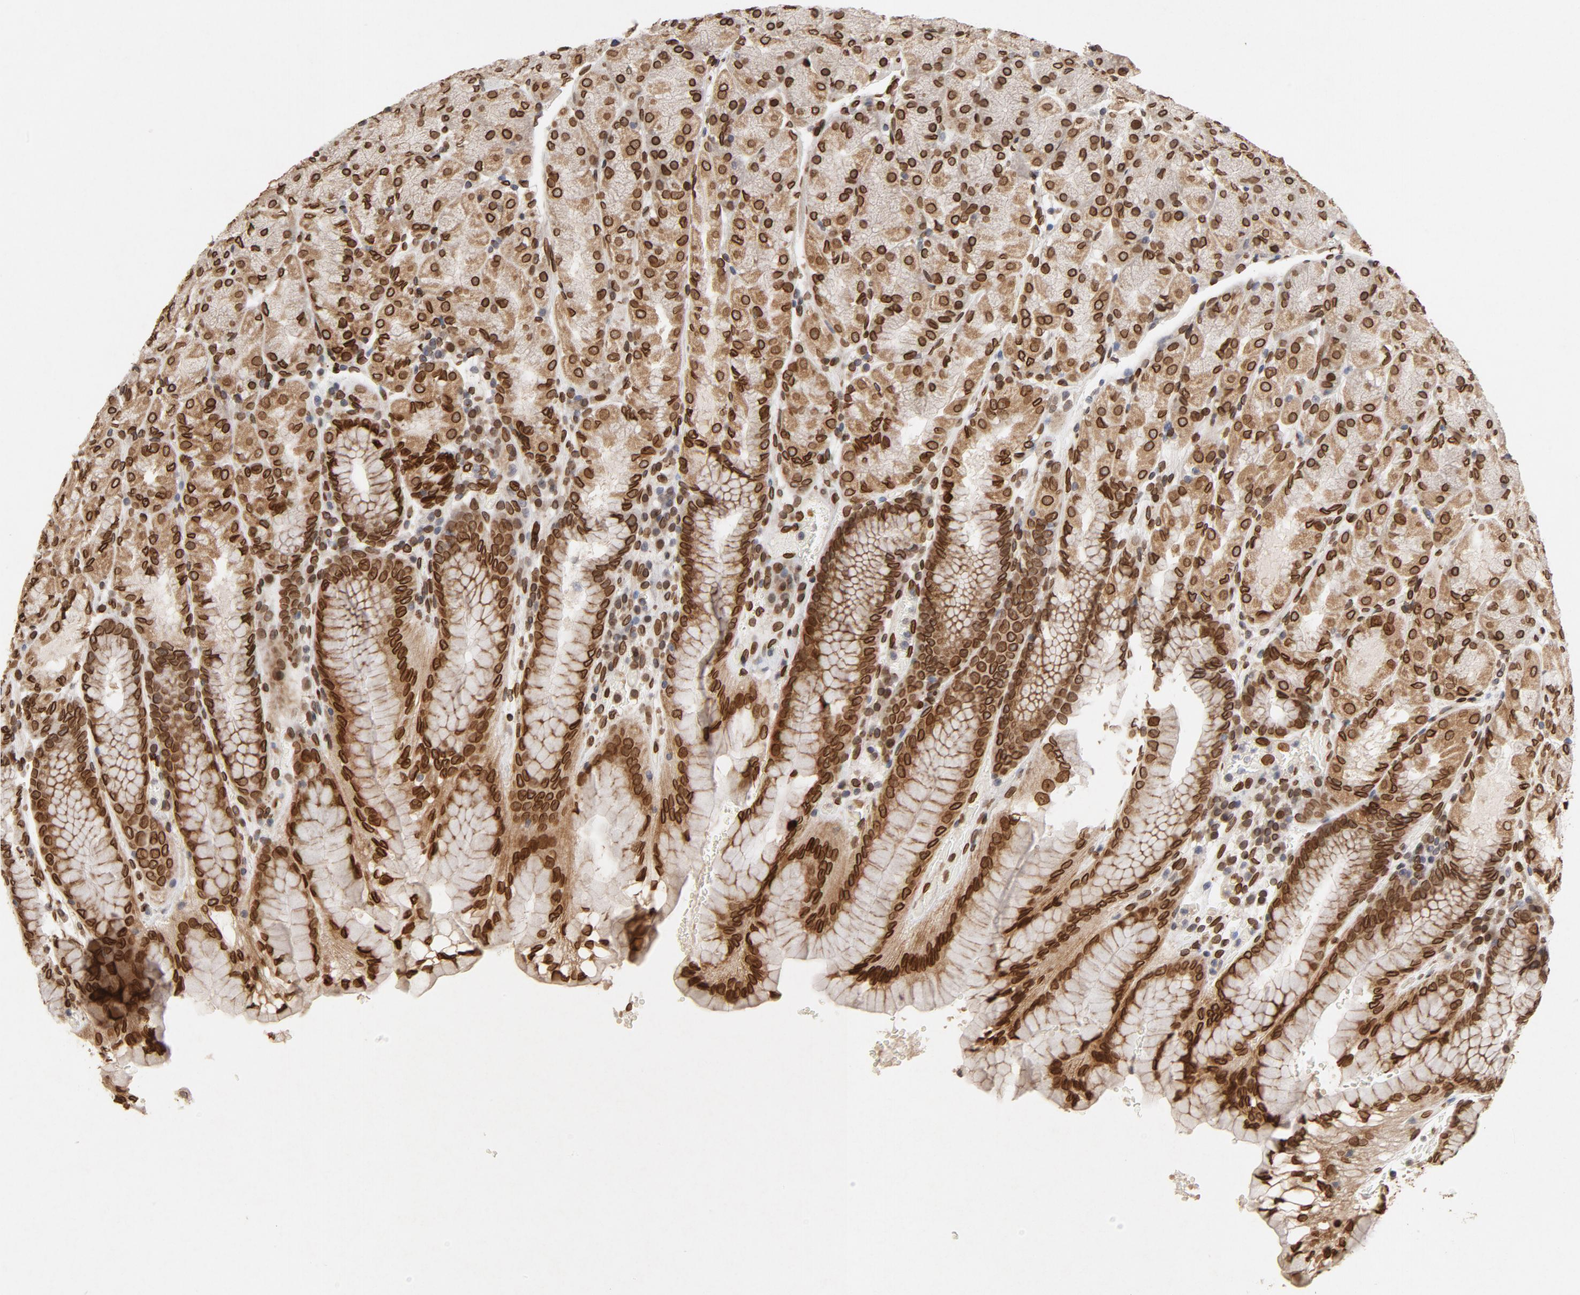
{"staining": {"intensity": "strong", "quantity": ">75%", "location": "cytoplasmic/membranous,nuclear"}, "tissue": "stomach", "cell_type": "Glandular cells", "image_type": "normal", "snomed": [{"axis": "morphology", "description": "Normal tissue, NOS"}, {"axis": "topography", "description": "Stomach, upper"}, {"axis": "topography", "description": "Stomach"}], "caption": "IHC of normal stomach shows high levels of strong cytoplasmic/membranous,nuclear staining in about >75% of glandular cells. Using DAB (brown) and hematoxylin (blue) stains, captured at high magnification using brightfield microscopy.", "gene": "LMNA", "patient": {"sex": "male", "age": 76}}